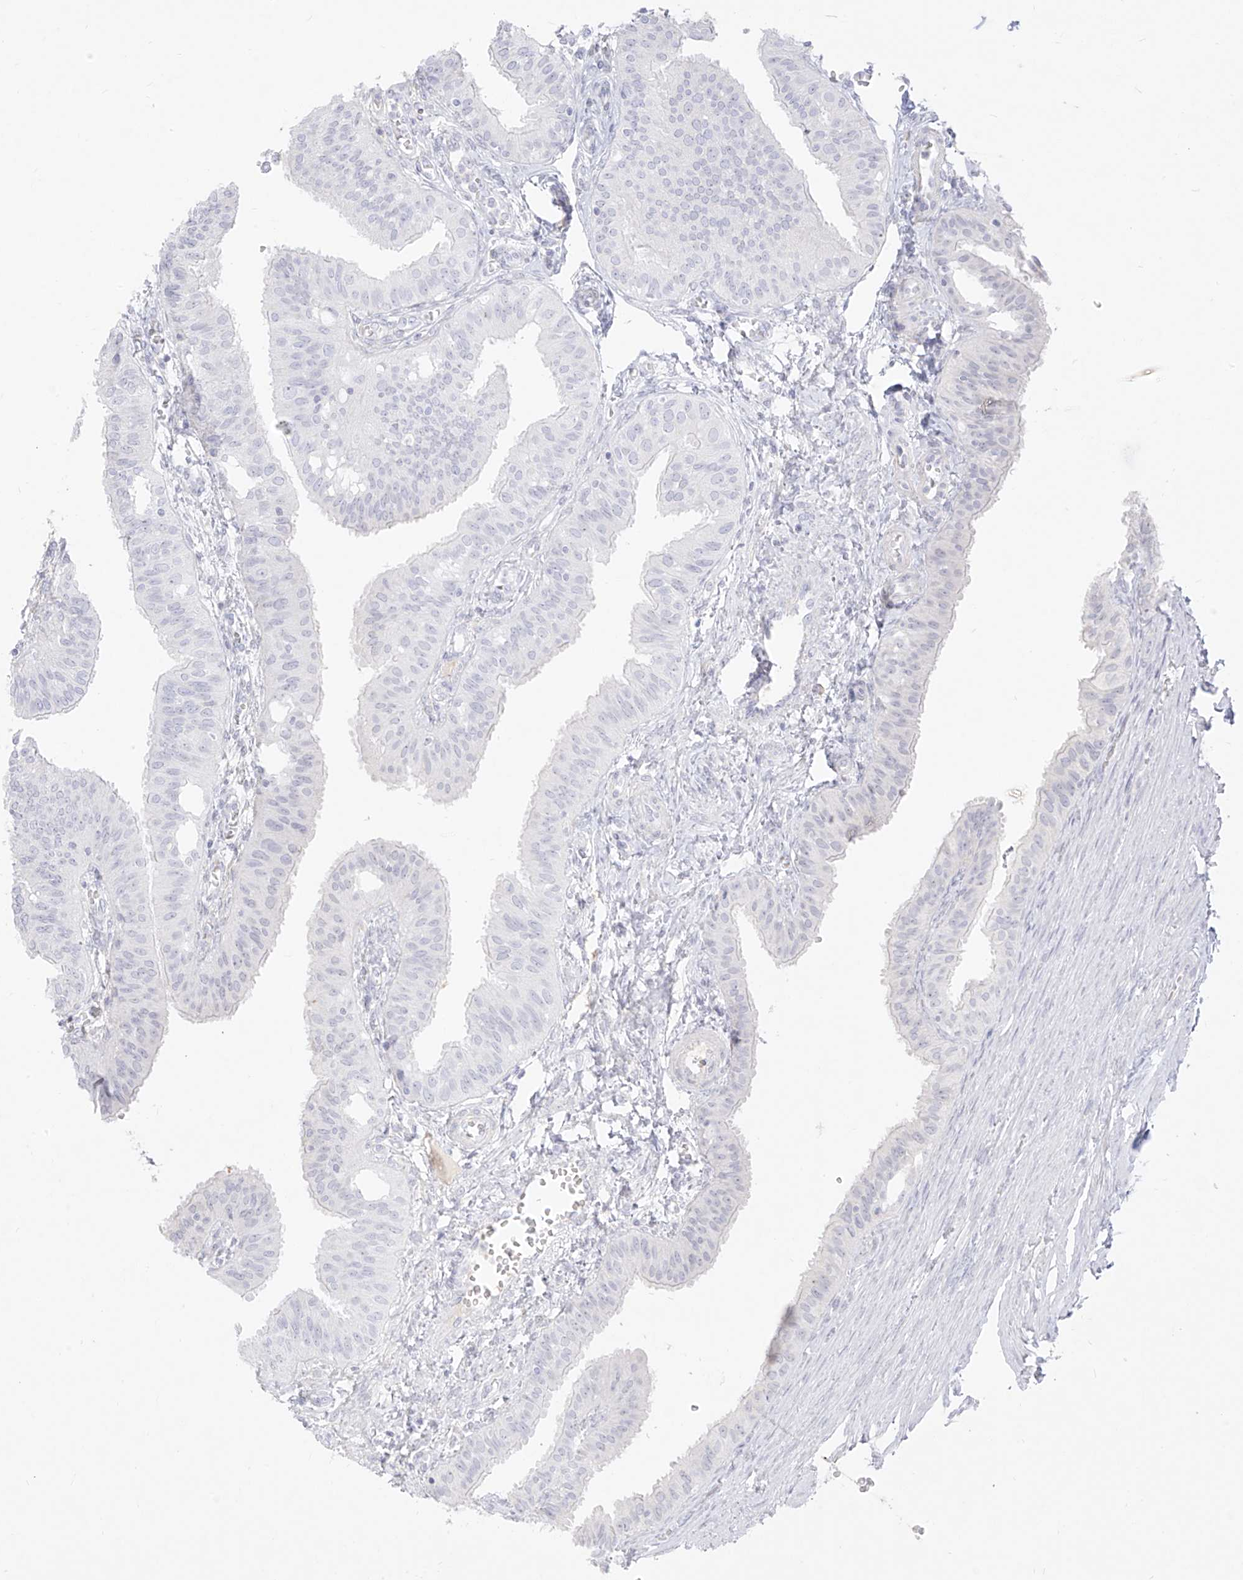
{"staining": {"intensity": "negative", "quantity": "none", "location": "none"}, "tissue": "fallopian tube", "cell_type": "Glandular cells", "image_type": "normal", "snomed": [{"axis": "morphology", "description": "Normal tissue, NOS"}, {"axis": "topography", "description": "Fallopian tube"}, {"axis": "topography", "description": "Ovary"}], "caption": "Image shows no protein positivity in glandular cells of normal fallopian tube. (Stains: DAB immunohistochemistry with hematoxylin counter stain, Microscopy: brightfield microscopy at high magnification).", "gene": "TGM4", "patient": {"sex": "female", "age": 42}}